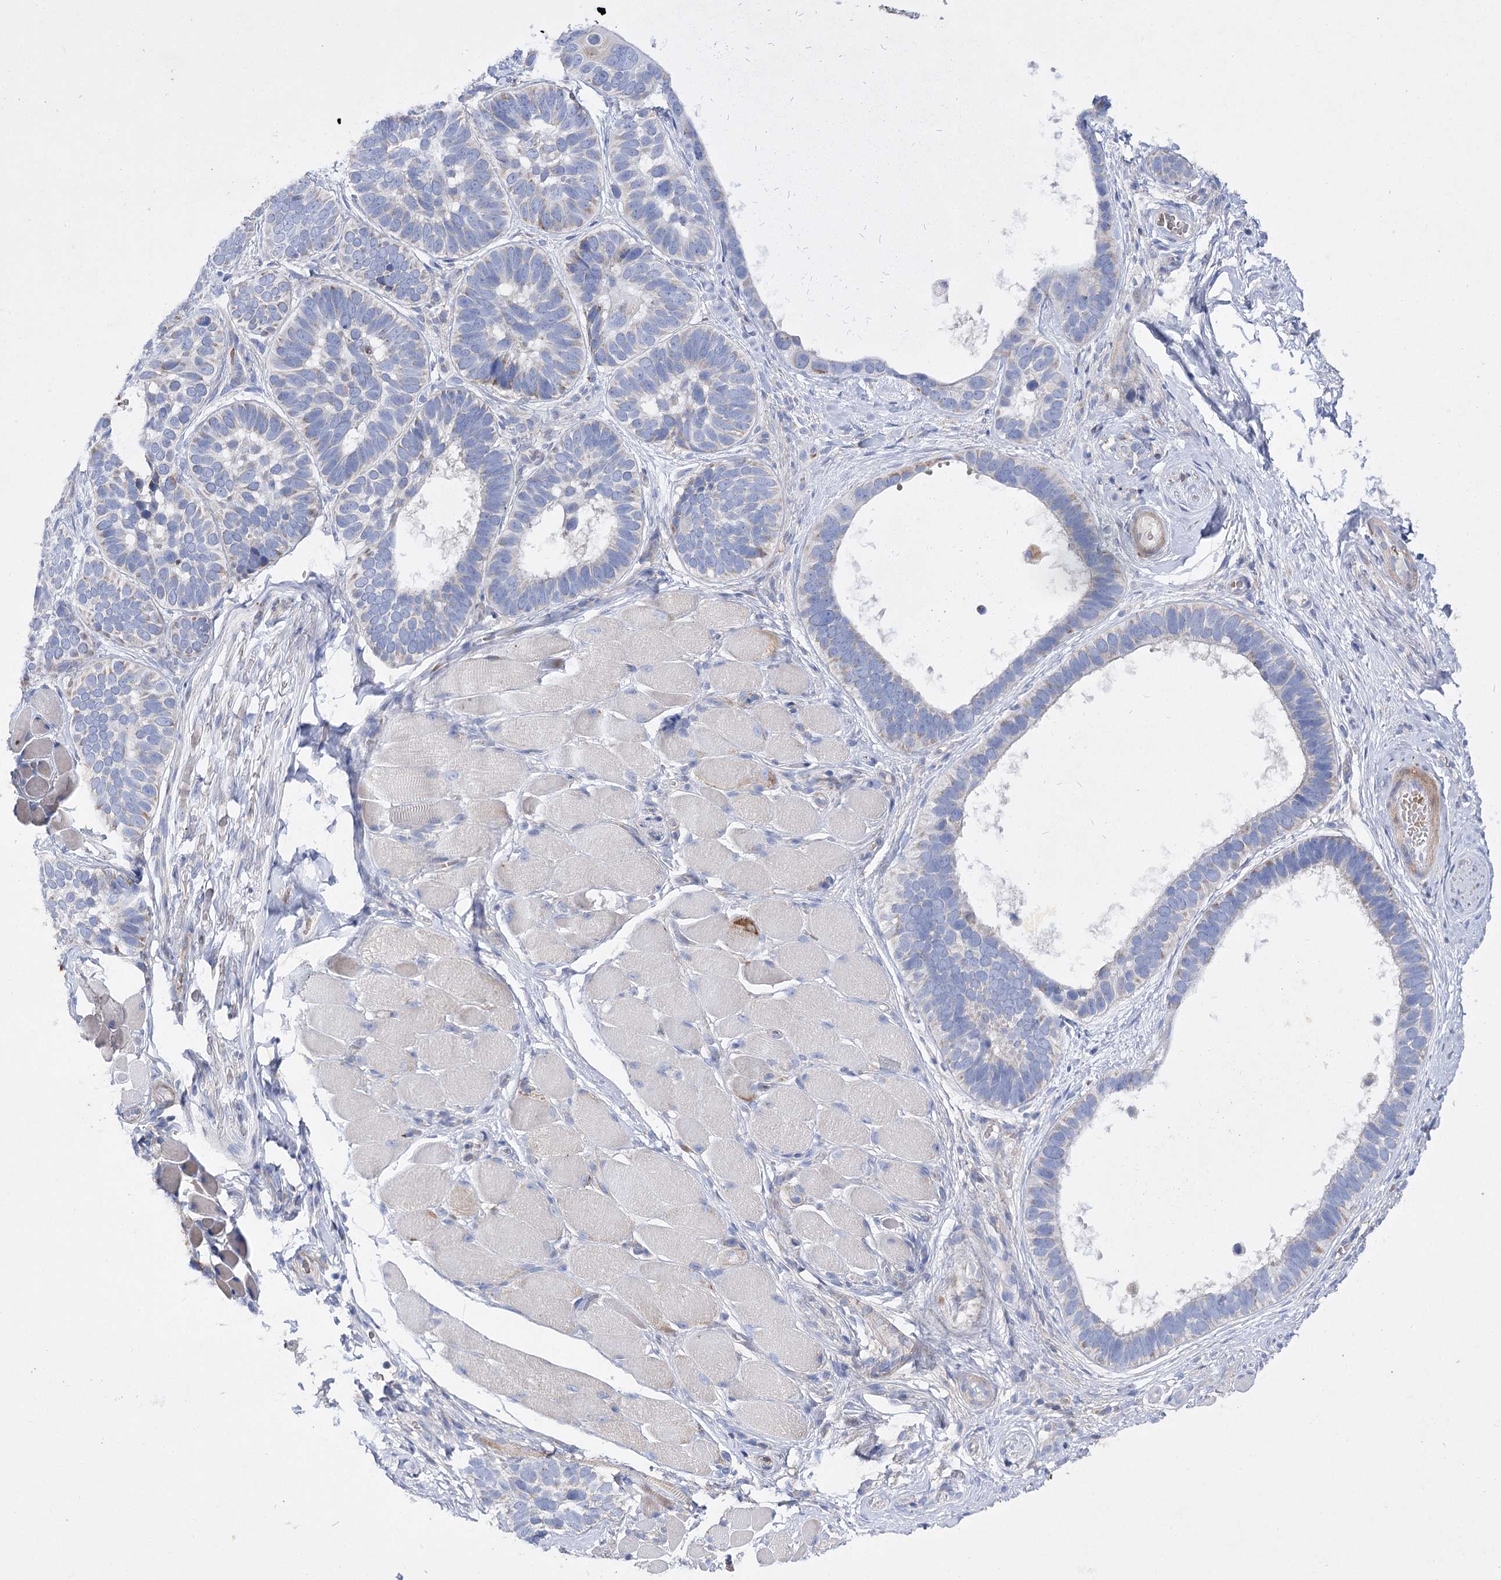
{"staining": {"intensity": "weak", "quantity": "<25%", "location": "cytoplasmic/membranous"}, "tissue": "skin cancer", "cell_type": "Tumor cells", "image_type": "cancer", "snomed": [{"axis": "morphology", "description": "Basal cell carcinoma"}, {"axis": "topography", "description": "Skin"}], "caption": "DAB immunohistochemical staining of human skin cancer shows no significant staining in tumor cells.", "gene": "COX15", "patient": {"sex": "male", "age": 62}}